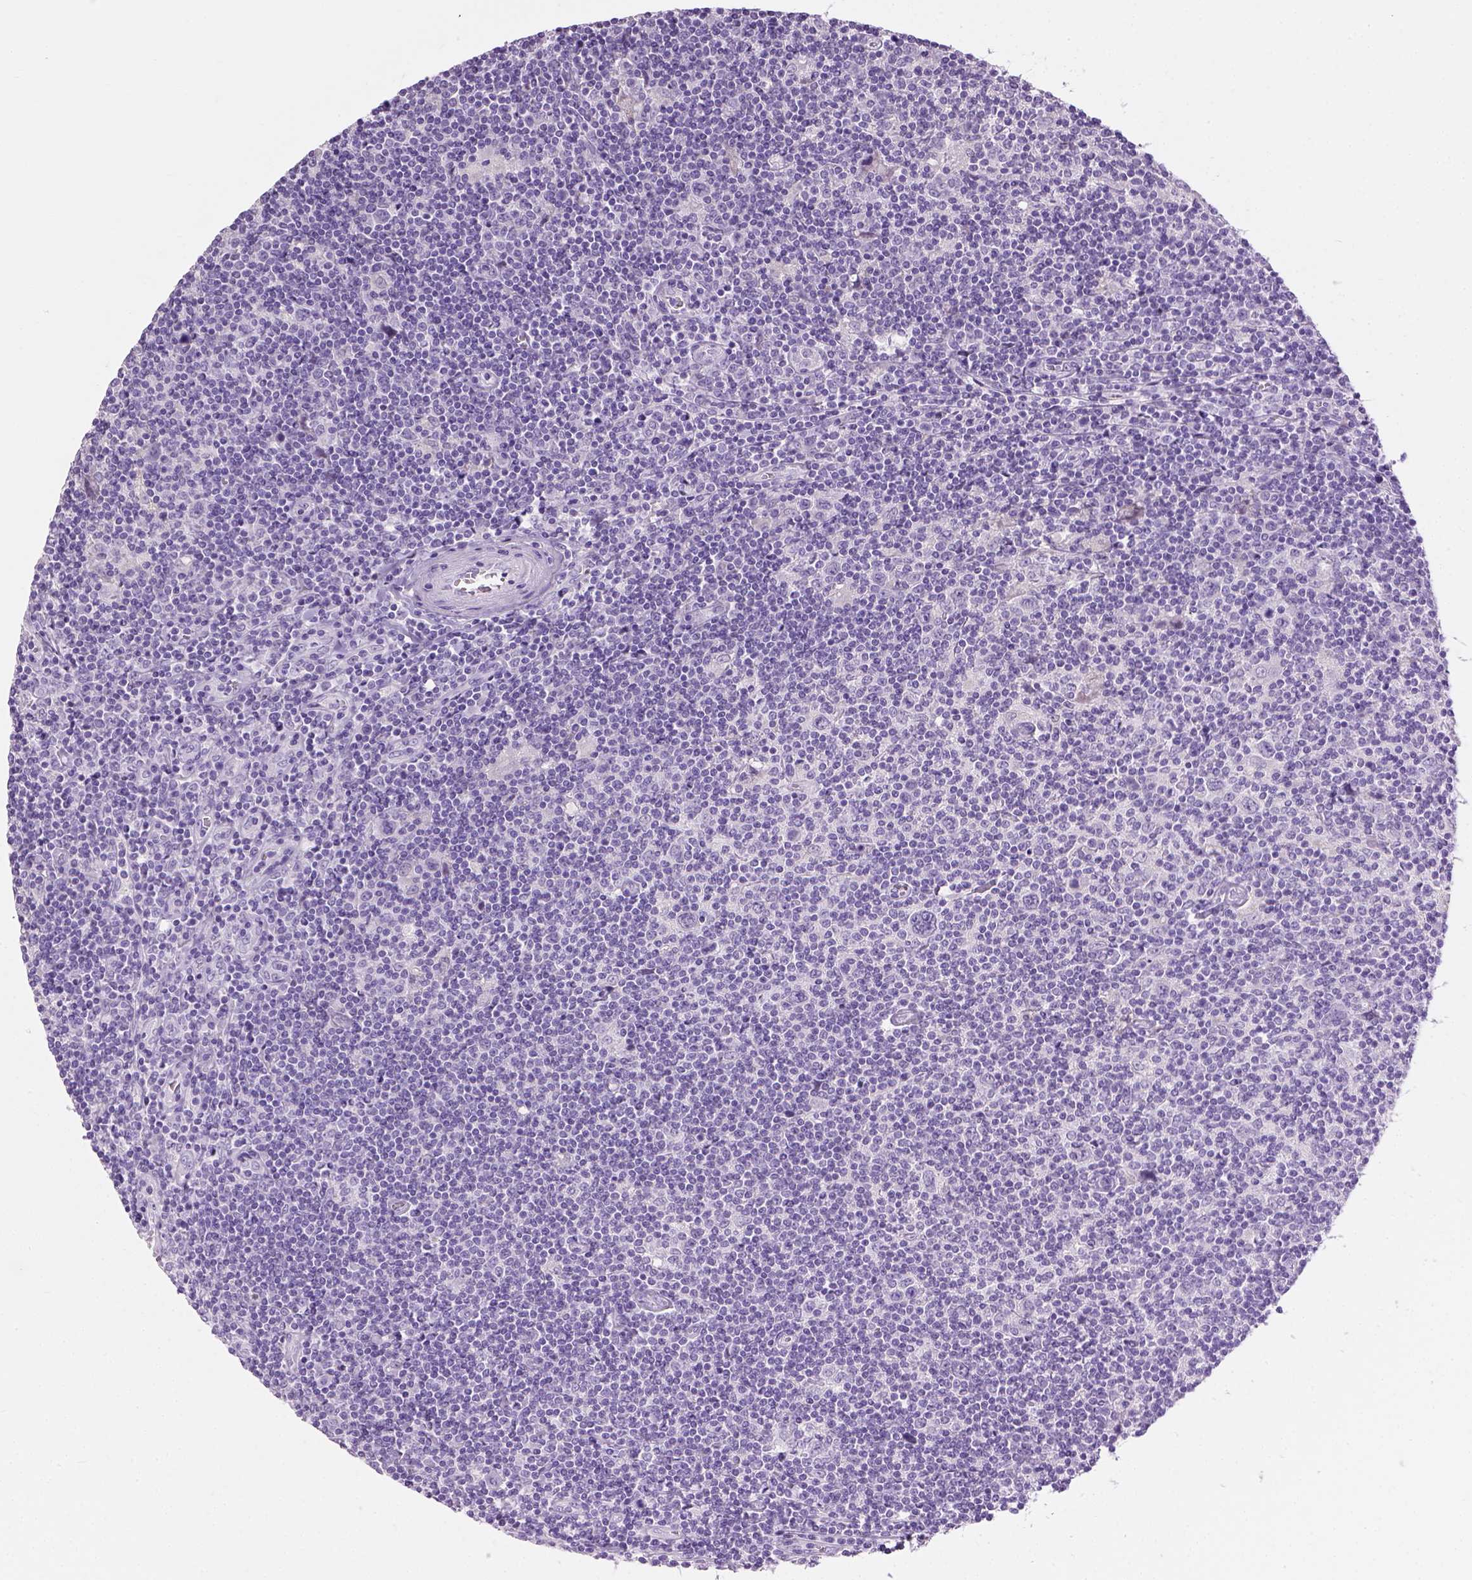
{"staining": {"intensity": "negative", "quantity": "none", "location": "none"}, "tissue": "lymphoma", "cell_type": "Tumor cells", "image_type": "cancer", "snomed": [{"axis": "morphology", "description": "Hodgkin's disease, NOS"}, {"axis": "topography", "description": "Lymph node"}], "caption": "This is a image of IHC staining of lymphoma, which shows no expression in tumor cells.", "gene": "CYP24A1", "patient": {"sex": "male", "age": 40}}